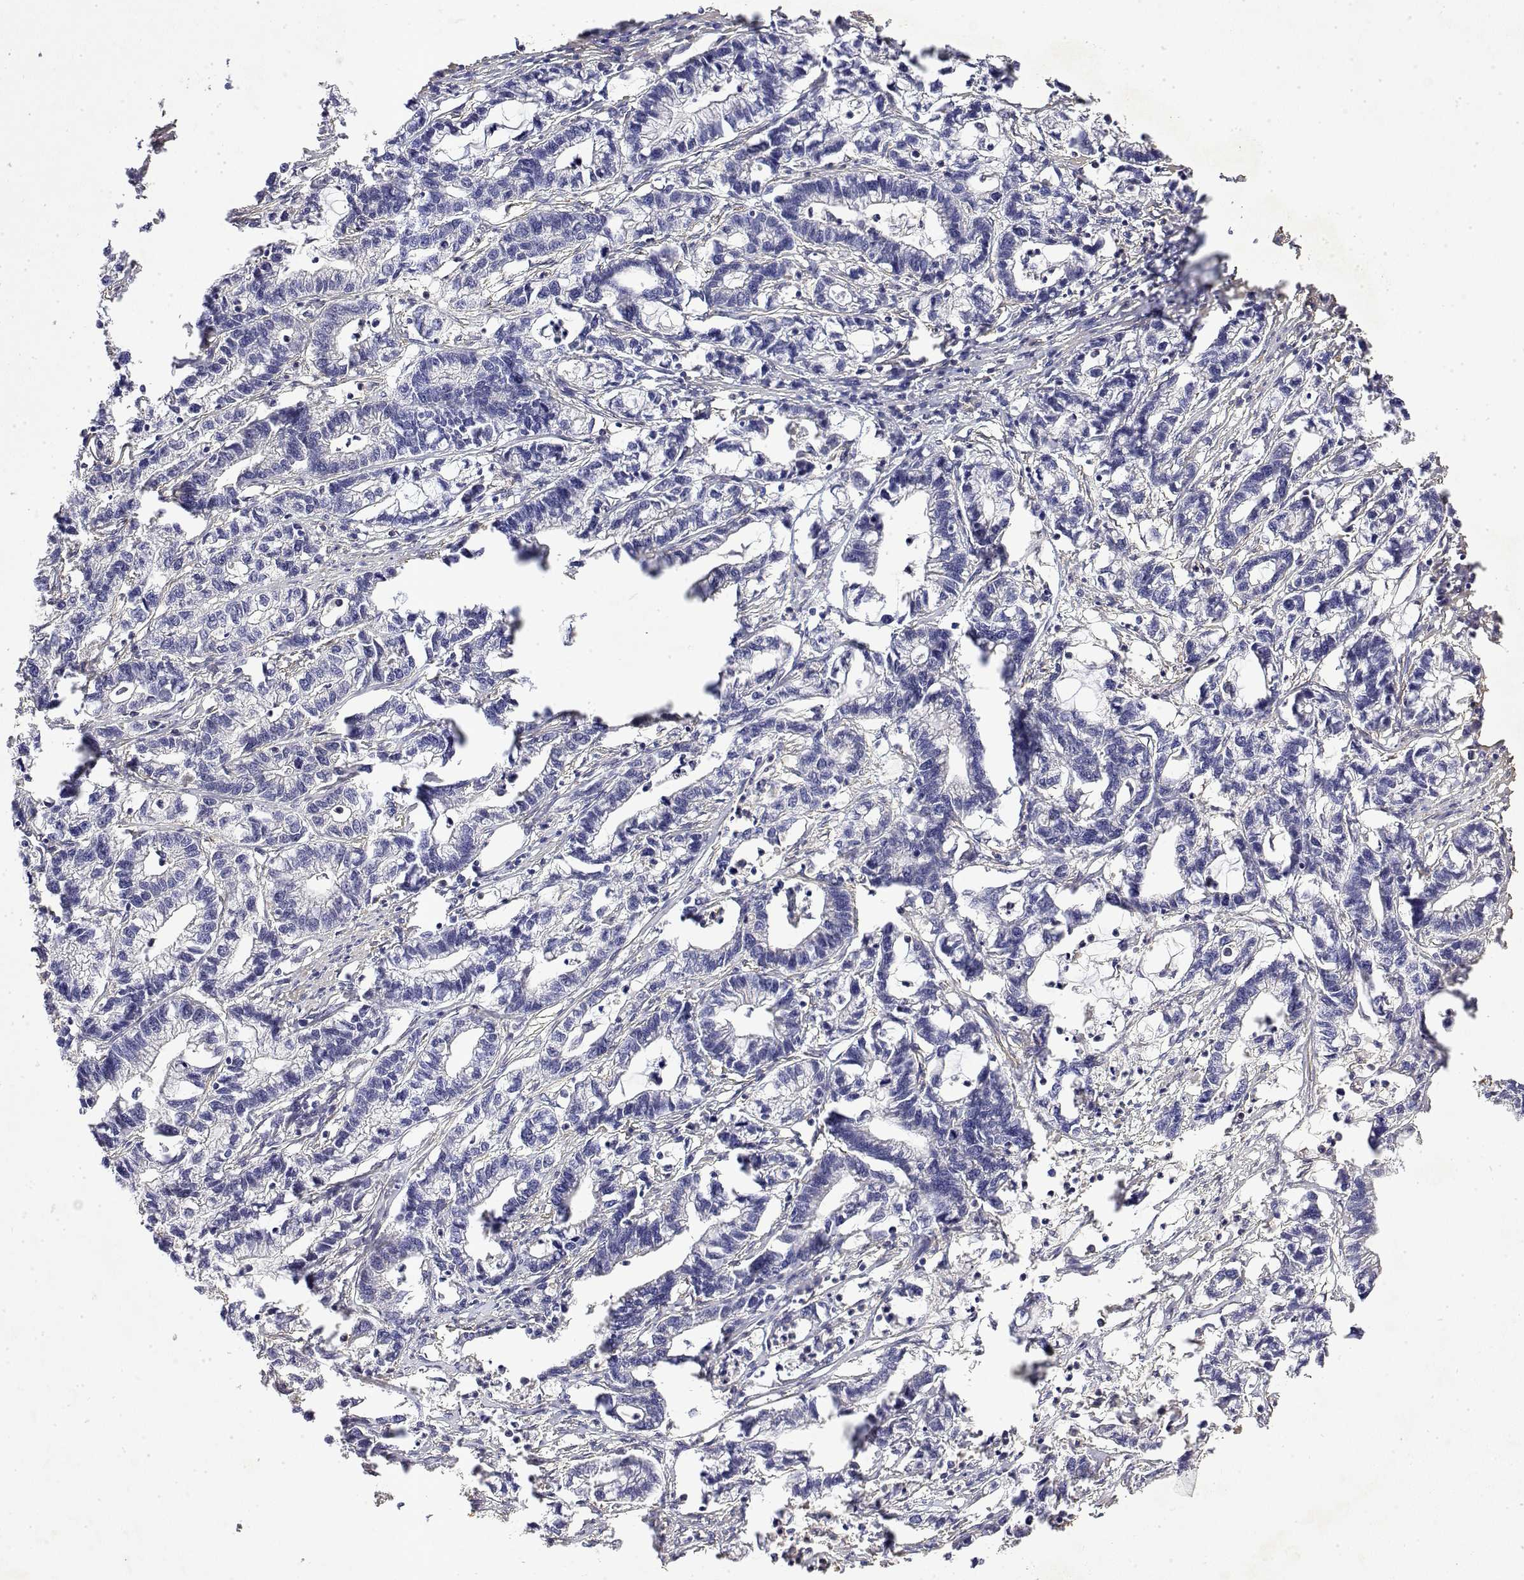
{"staining": {"intensity": "negative", "quantity": "none", "location": "none"}, "tissue": "stomach cancer", "cell_type": "Tumor cells", "image_type": "cancer", "snomed": [{"axis": "morphology", "description": "Adenocarcinoma, NOS"}, {"axis": "topography", "description": "Stomach"}], "caption": "Immunohistochemistry of stomach adenocarcinoma displays no expression in tumor cells.", "gene": "SOWAHD", "patient": {"sex": "male", "age": 83}}